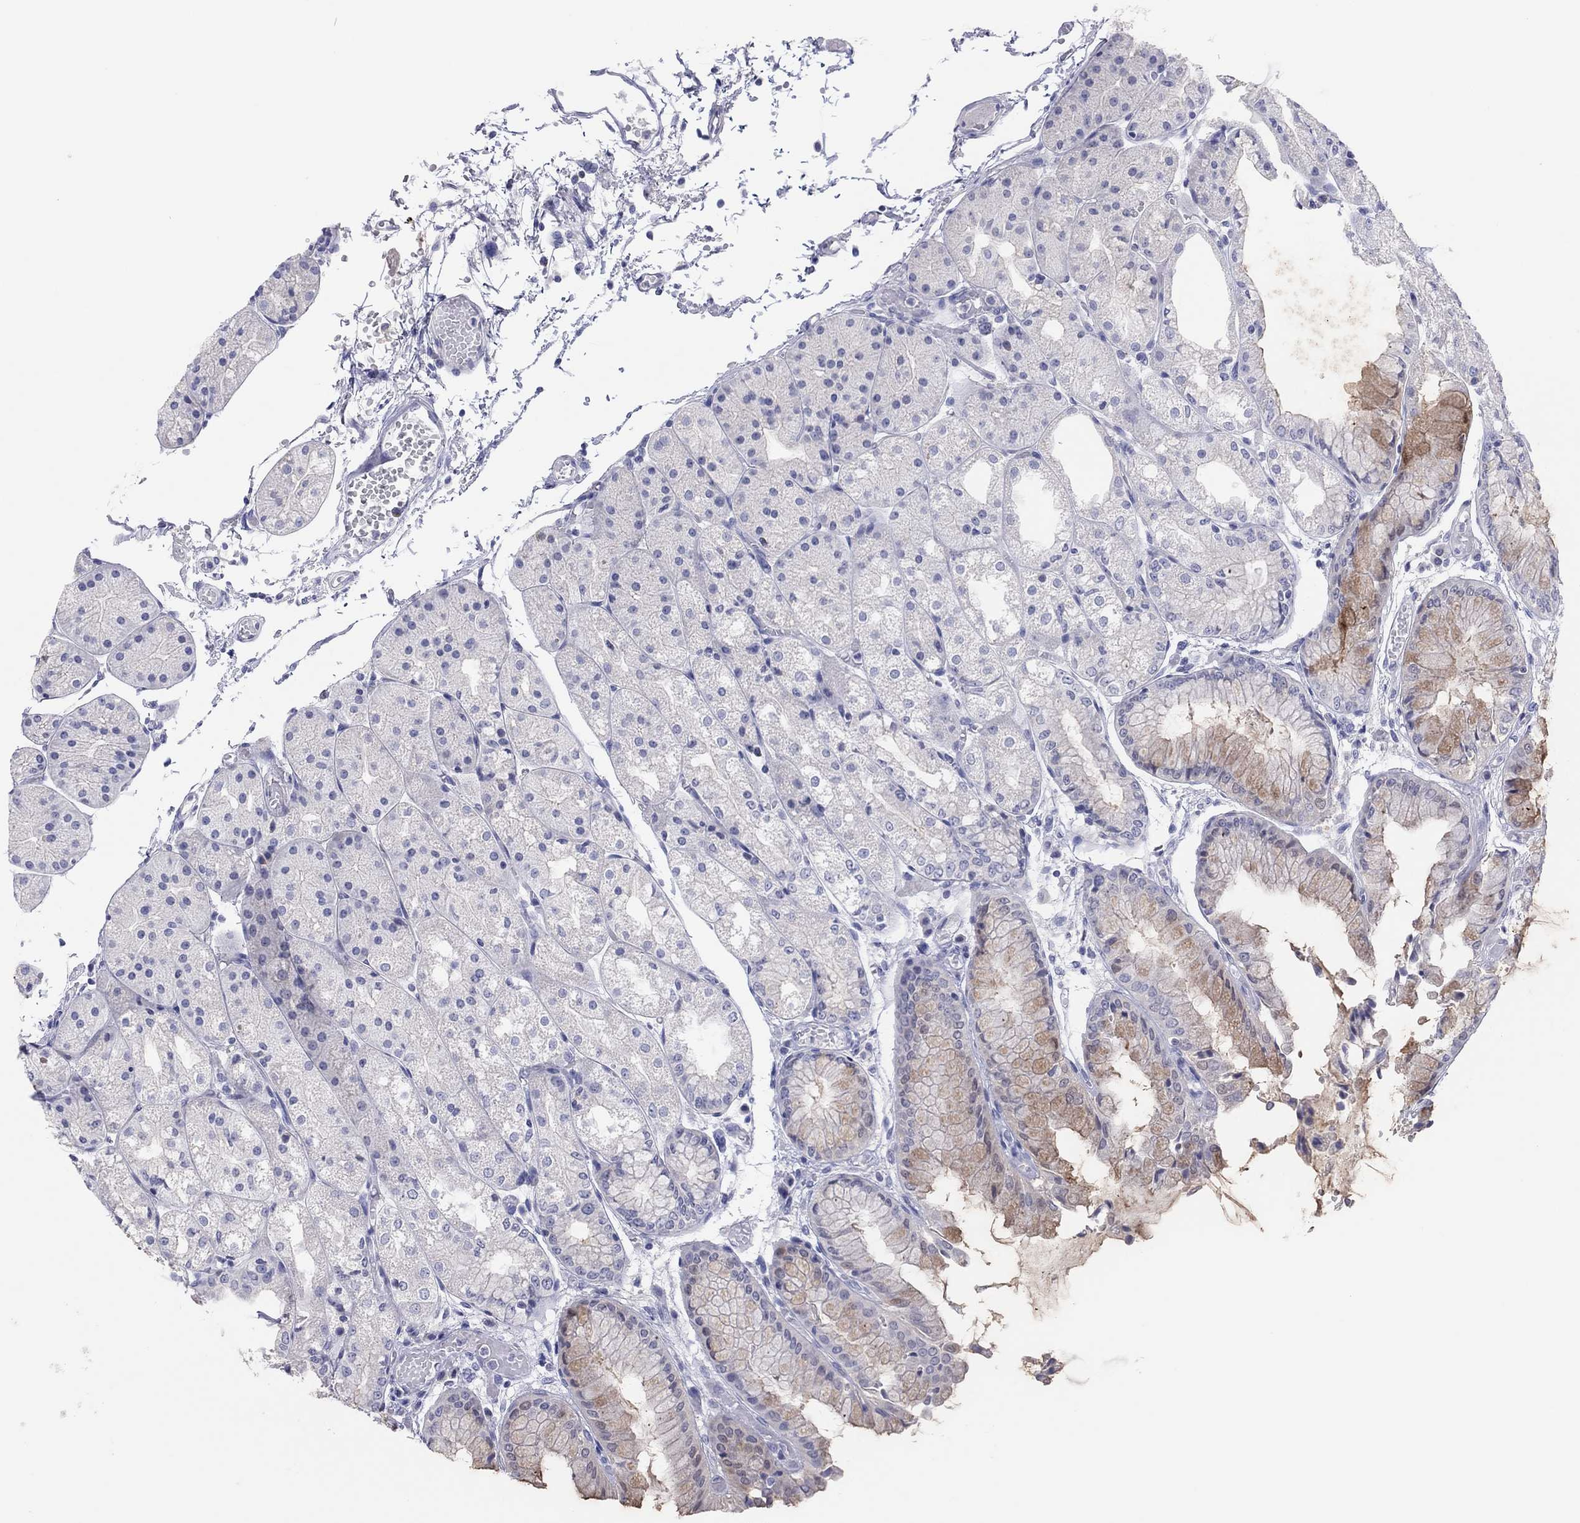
{"staining": {"intensity": "weak", "quantity": "25%-75%", "location": "cytoplasmic/membranous"}, "tissue": "stomach", "cell_type": "Glandular cells", "image_type": "normal", "snomed": [{"axis": "morphology", "description": "Normal tissue, NOS"}, {"axis": "topography", "description": "Stomach, upper"}], "caption": "Stomach stained for a protein shows weak cytoplasmic/membranous positivity in glandular cells.", "gene": "CPNE6", "patient": {"sex": "male", "age": 72}}